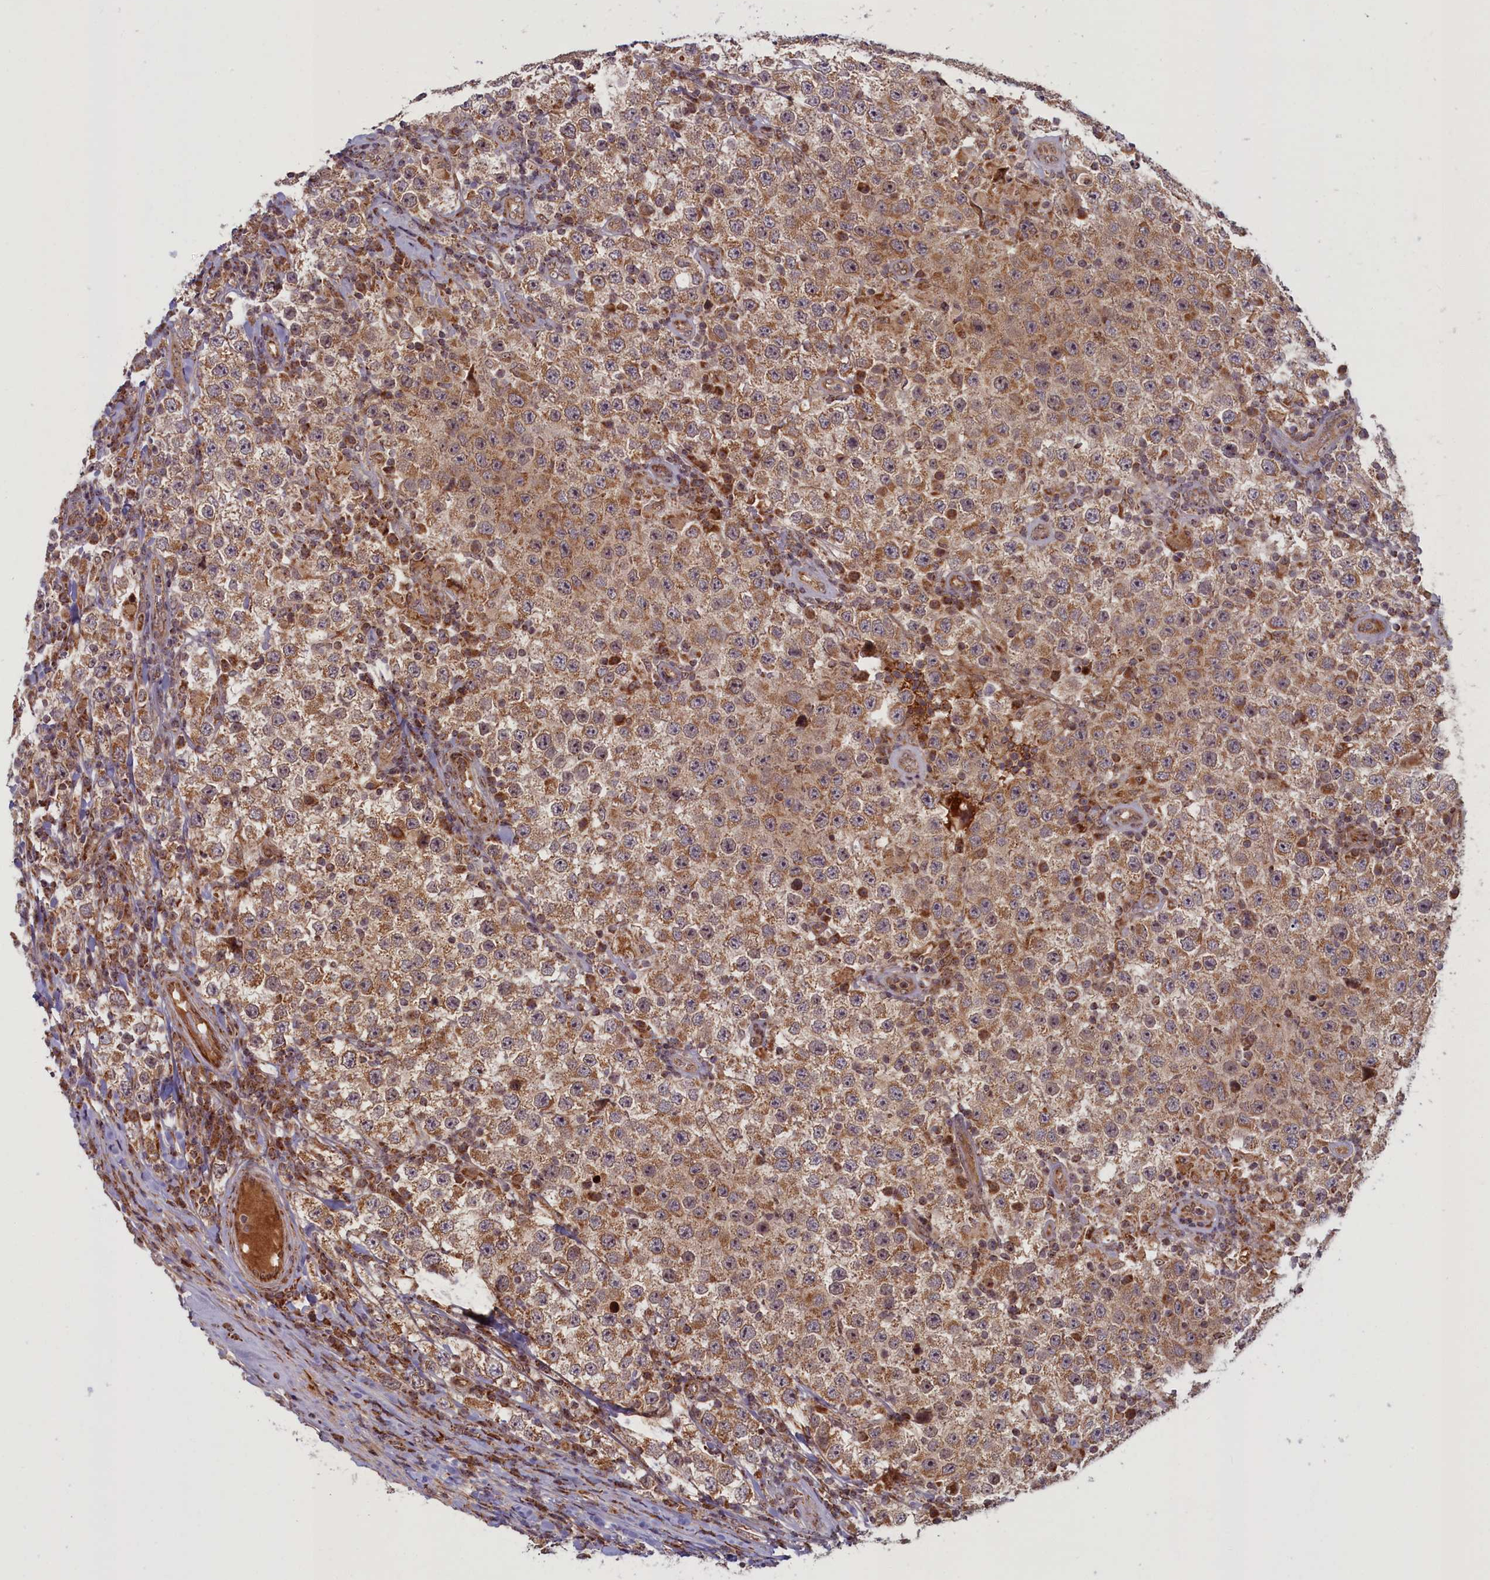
{"staining": {"intensity": "moderate", "quantity": ">75%", "location": "cytoplasmic/membranous"}, "tissue": "testis cancer", "cell_type": "Tumor cells", "image_type": "cancer", "snomed": [{"axis": "morphology", "description": "Normal tissue, NOS"}, {"axis": "morphology", "description": "Urothelial carcinoma, High grade"}, {"axis": "morphology", "description": "Seminoma, NOS"}, {"axis": "morphology", "description": "Carcinoma, Embryonal, NOS"}, {"axis": "topography", "description": "Urinary bladder"}, {"axis": "topography", "description": "Testis"}], "caption": "Human testis embryonal carcinoma stained for a protein (brown) demonstrates moderate cytoplasmic/membranous positive expression in approximately >75% of tumor cells.", "gene": "PLA2G10", "patient": {"sex": "male", "age": 41}}